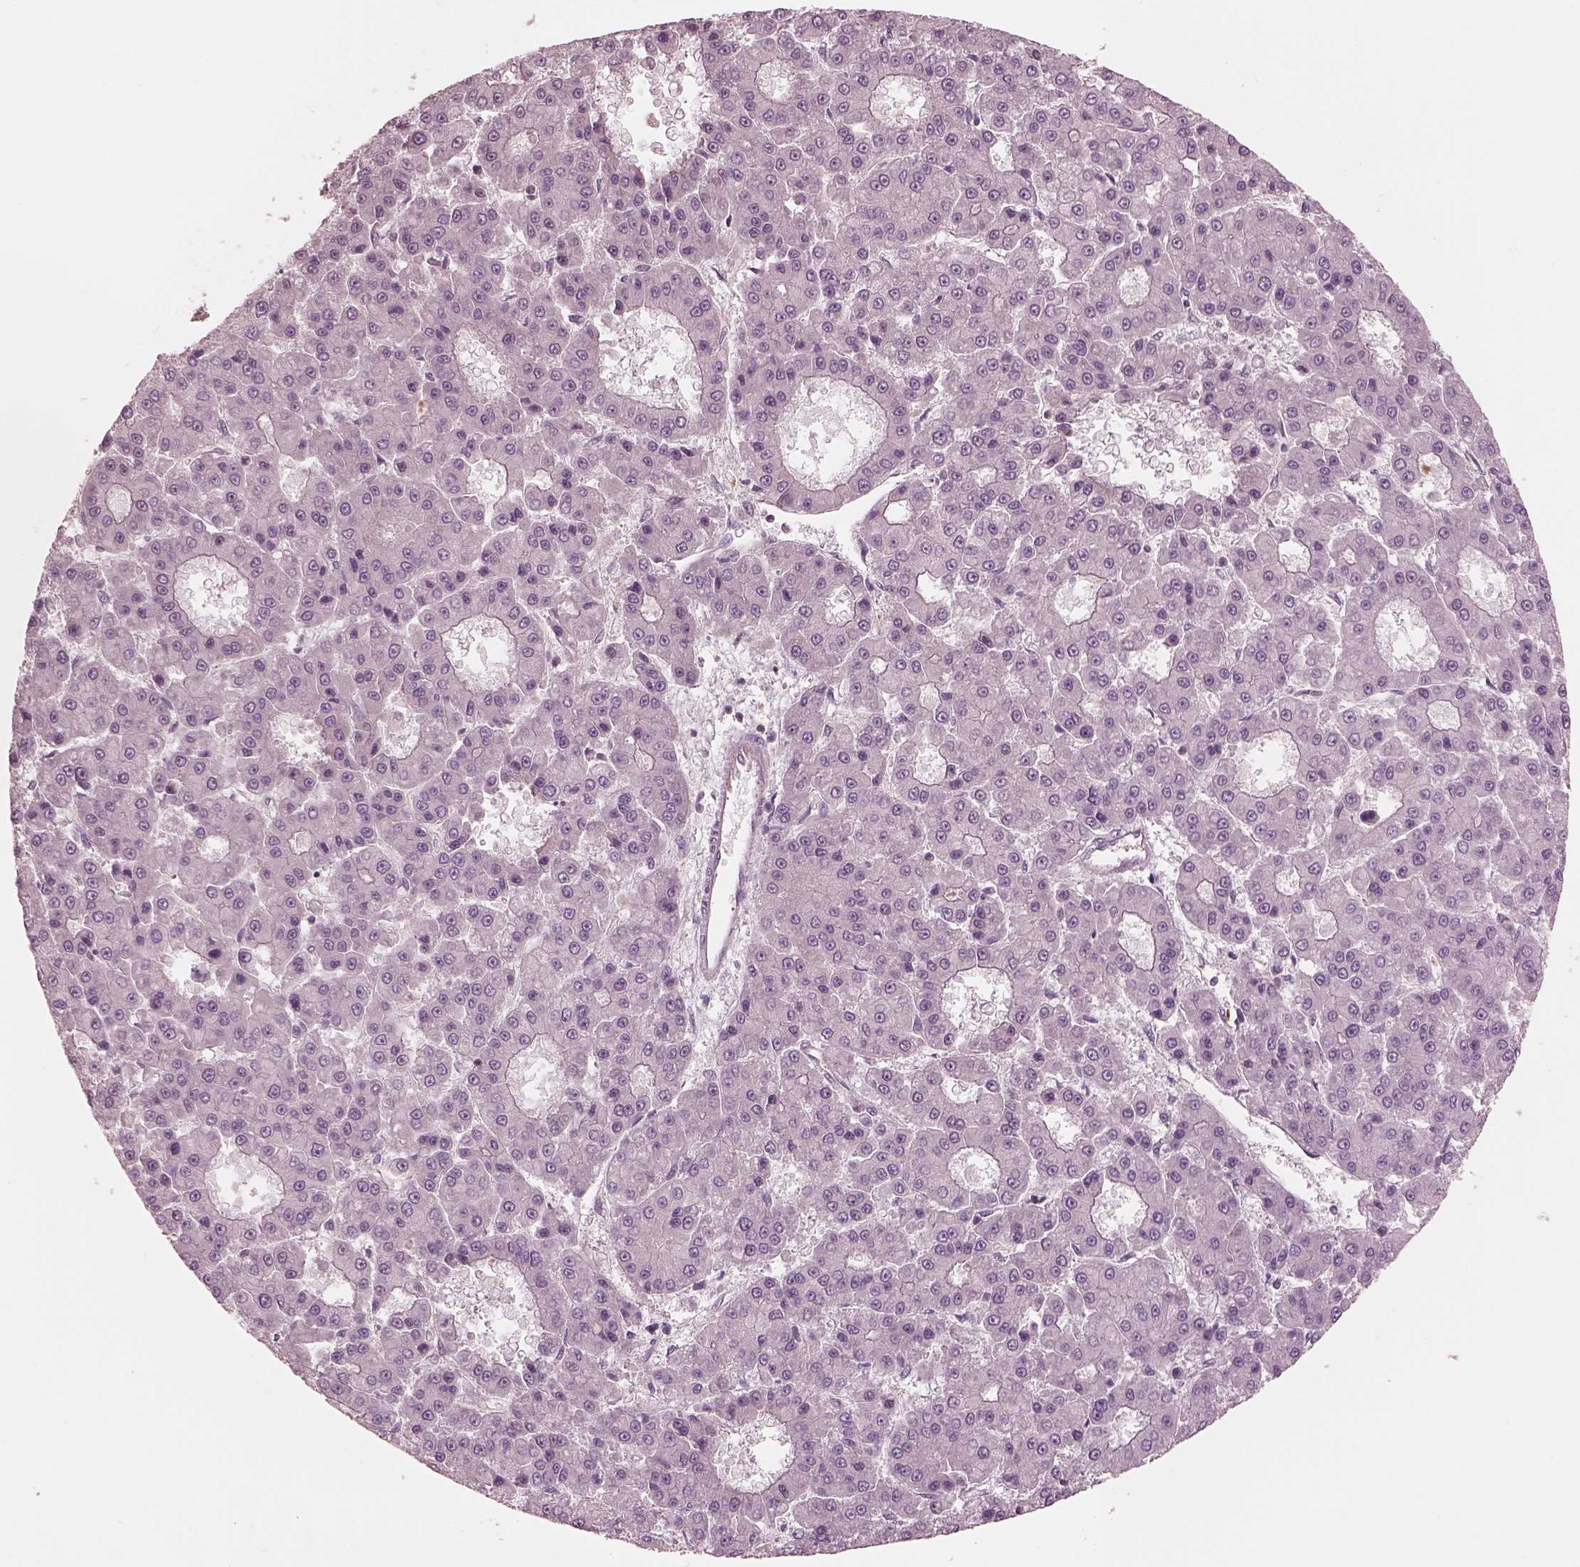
{"staining": {"intensity": "weak", "quantity": "<25%", "location": "cytoplasmic/membranous"}, "tissue": "liver cancer", "cell_type": "Tumor cells", "image_type": "cancer", "snomed": [{"axis": "morphology", "description": "Carcinoma, Hepatocellular, NOS"}, {"axis": "topography", "description": "Liver"}], "caption": "DAB immunohistochemical staining of human liver cancer (hepatocellular carcinoma) displays no significant staining in tumor cells. (Brightfield microscopy of DAB immunohistochemistry at high magnification).", "gene": "STK33", "patient": {"sex": "male", "age": 70}}